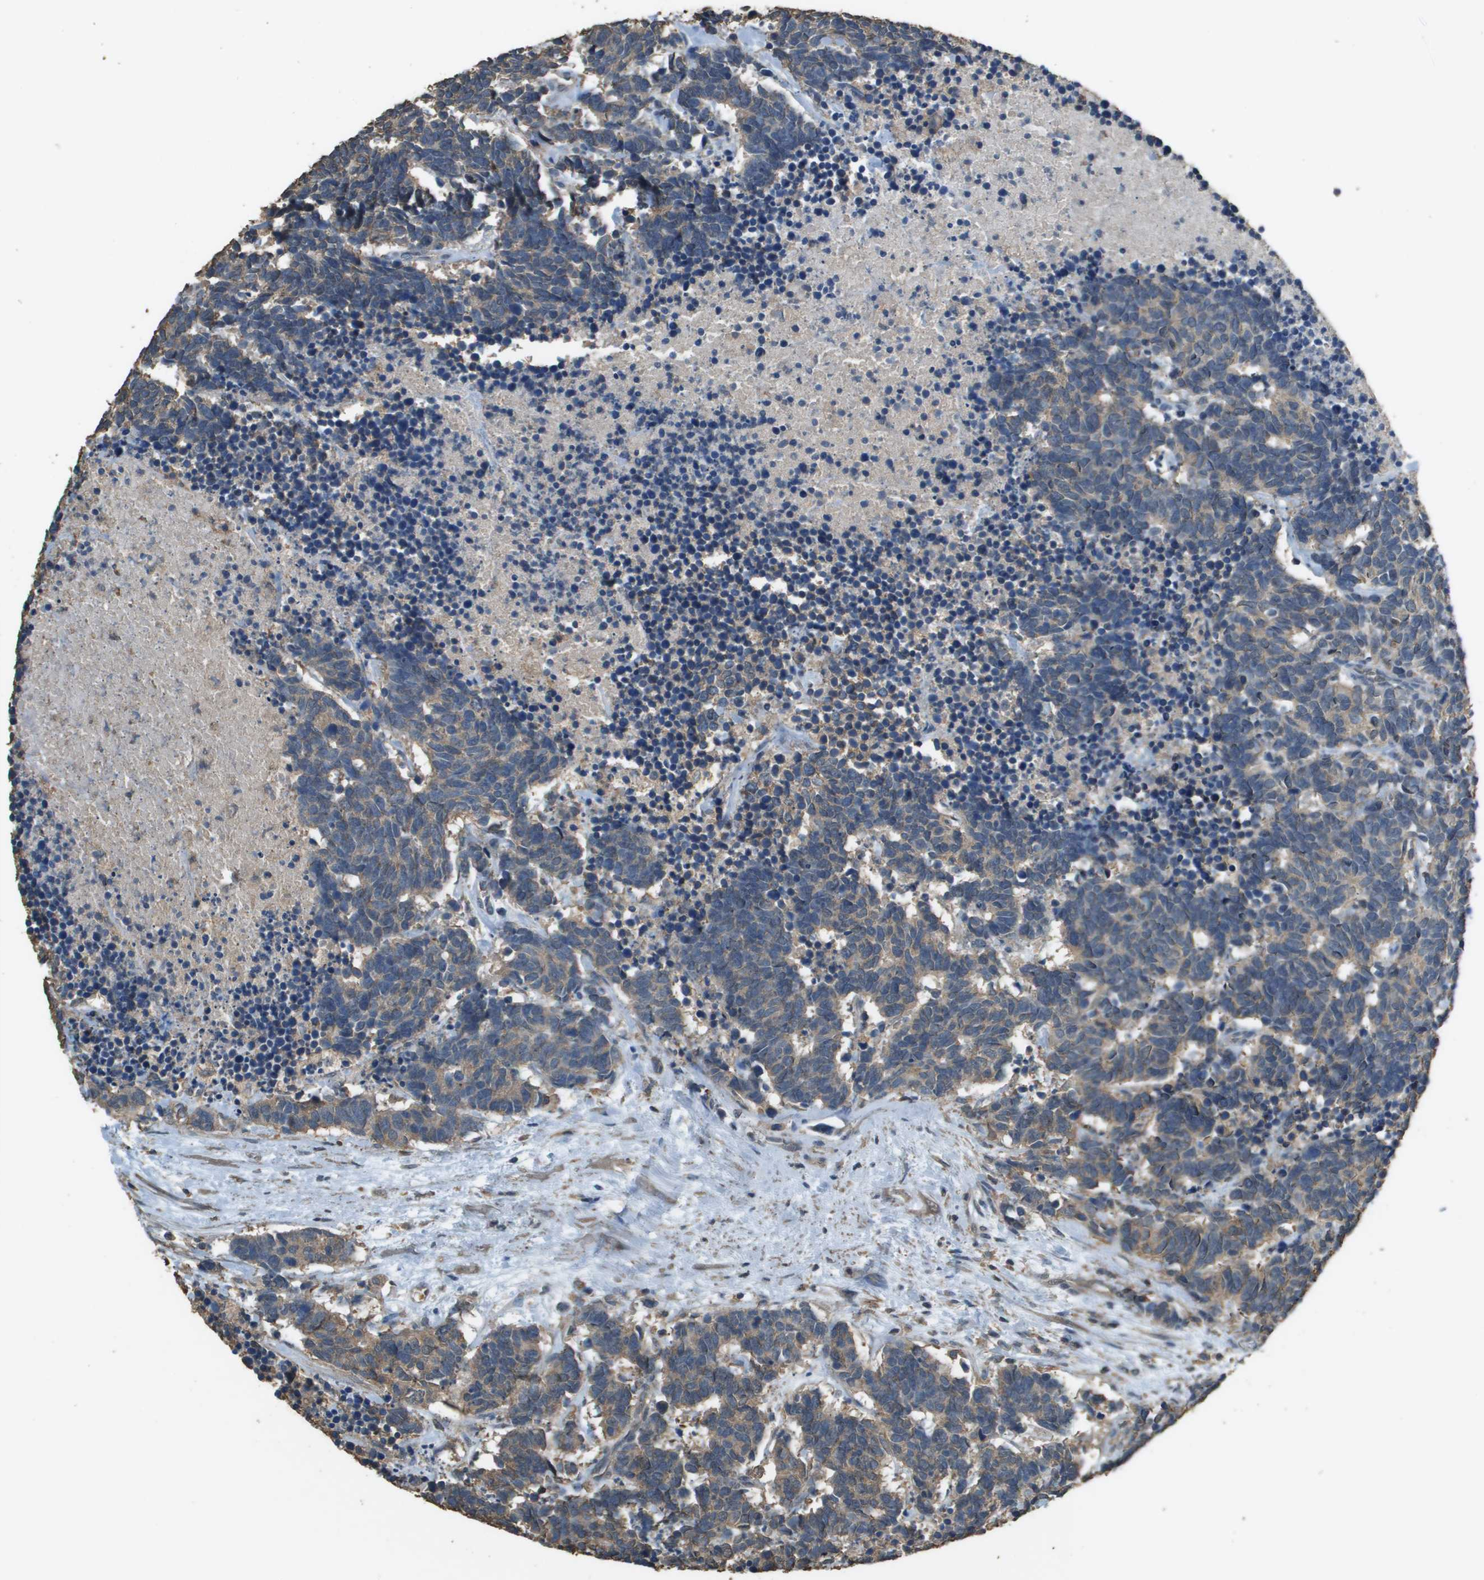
{"staining": {"intensity": "weak", "quantity": "<25%", "location": "cytoplasmic/membranous"}, "tissue": "carcinoid", "cell_type": "Tumor cells", "image_type": "cancer", "snomed": [{"axis": "morphology", "description": "Carcinoma, NOS"}, {"axis": "morphology", "description": "Carcinoid, malignant, NOS"}, {"axis": "topography", "description": "Urinary bladder"}], "caption": "A high-resolution histopathology image shows IHC staining of carcinoid (malignant), which demonstrates no significant staining in tumor cells. The staining is performed using DAB brown chromogen with nuclei counter-stained in using hematoxylin.", "gene": "MS4A7", "patient": {"sex": "male", "age": 57}}